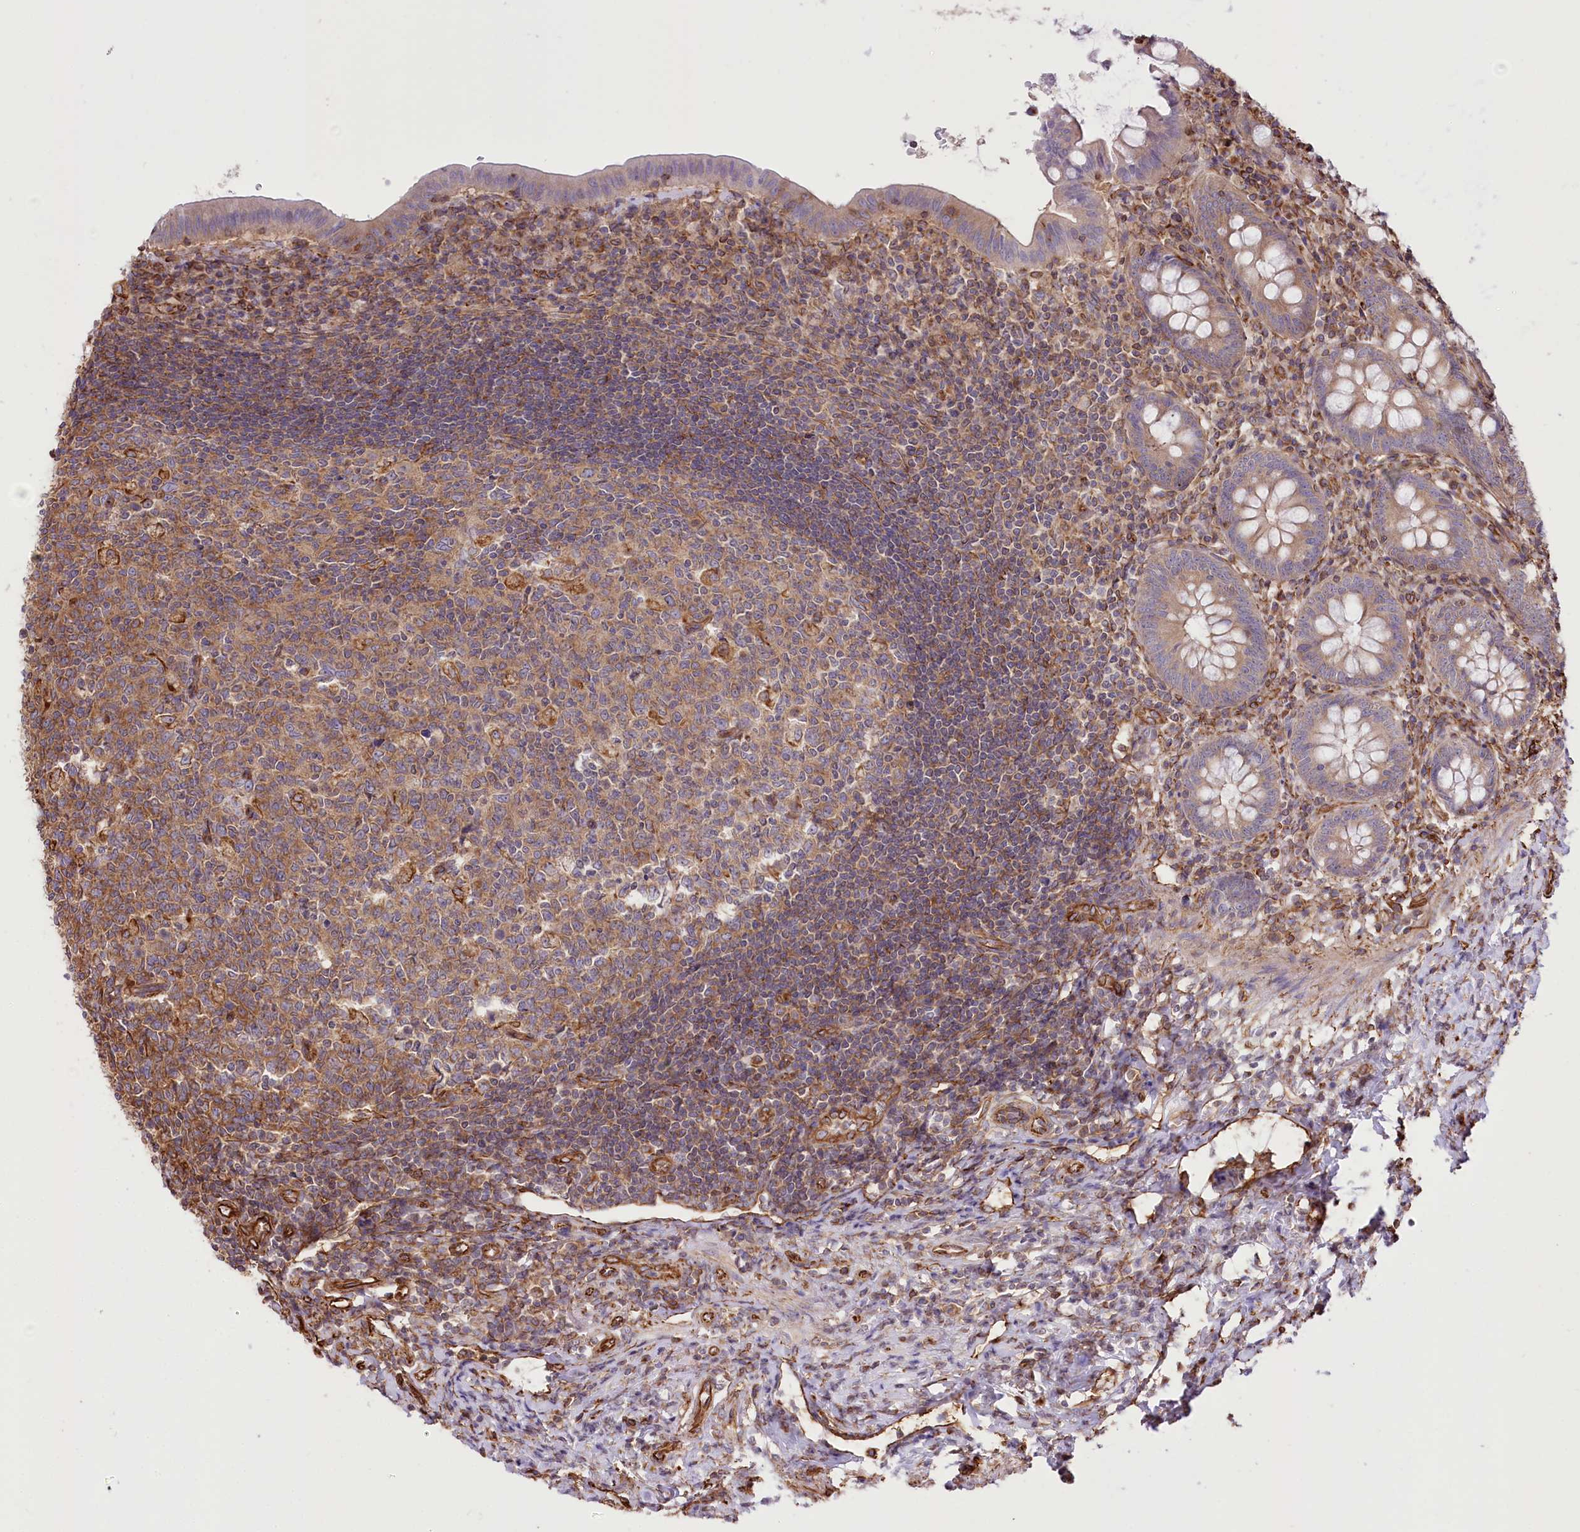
{"staining": {"intensity": "moderate", "quantity": "25%-75%", "location": "cytoplasmic/membranous"}, "tissue": "appendix", "cell_type": "Glandular cells", "image_type": "normal", "snomed": [{"axis": "morphology", "description": "Normal tissue, NOS"}, {"axis": "topography", "description": "Appendix"}], "caption": "IHC of normal human appendix reveals medium levels of moderate cytoplasmic/membranous expression in approximately 25%-75% of glandular cells. (DAB IHC, brown staining for protein, blue staining for nuclei).", "gene": "TTC1", "patient": {"sex": "female", "age": 54}}